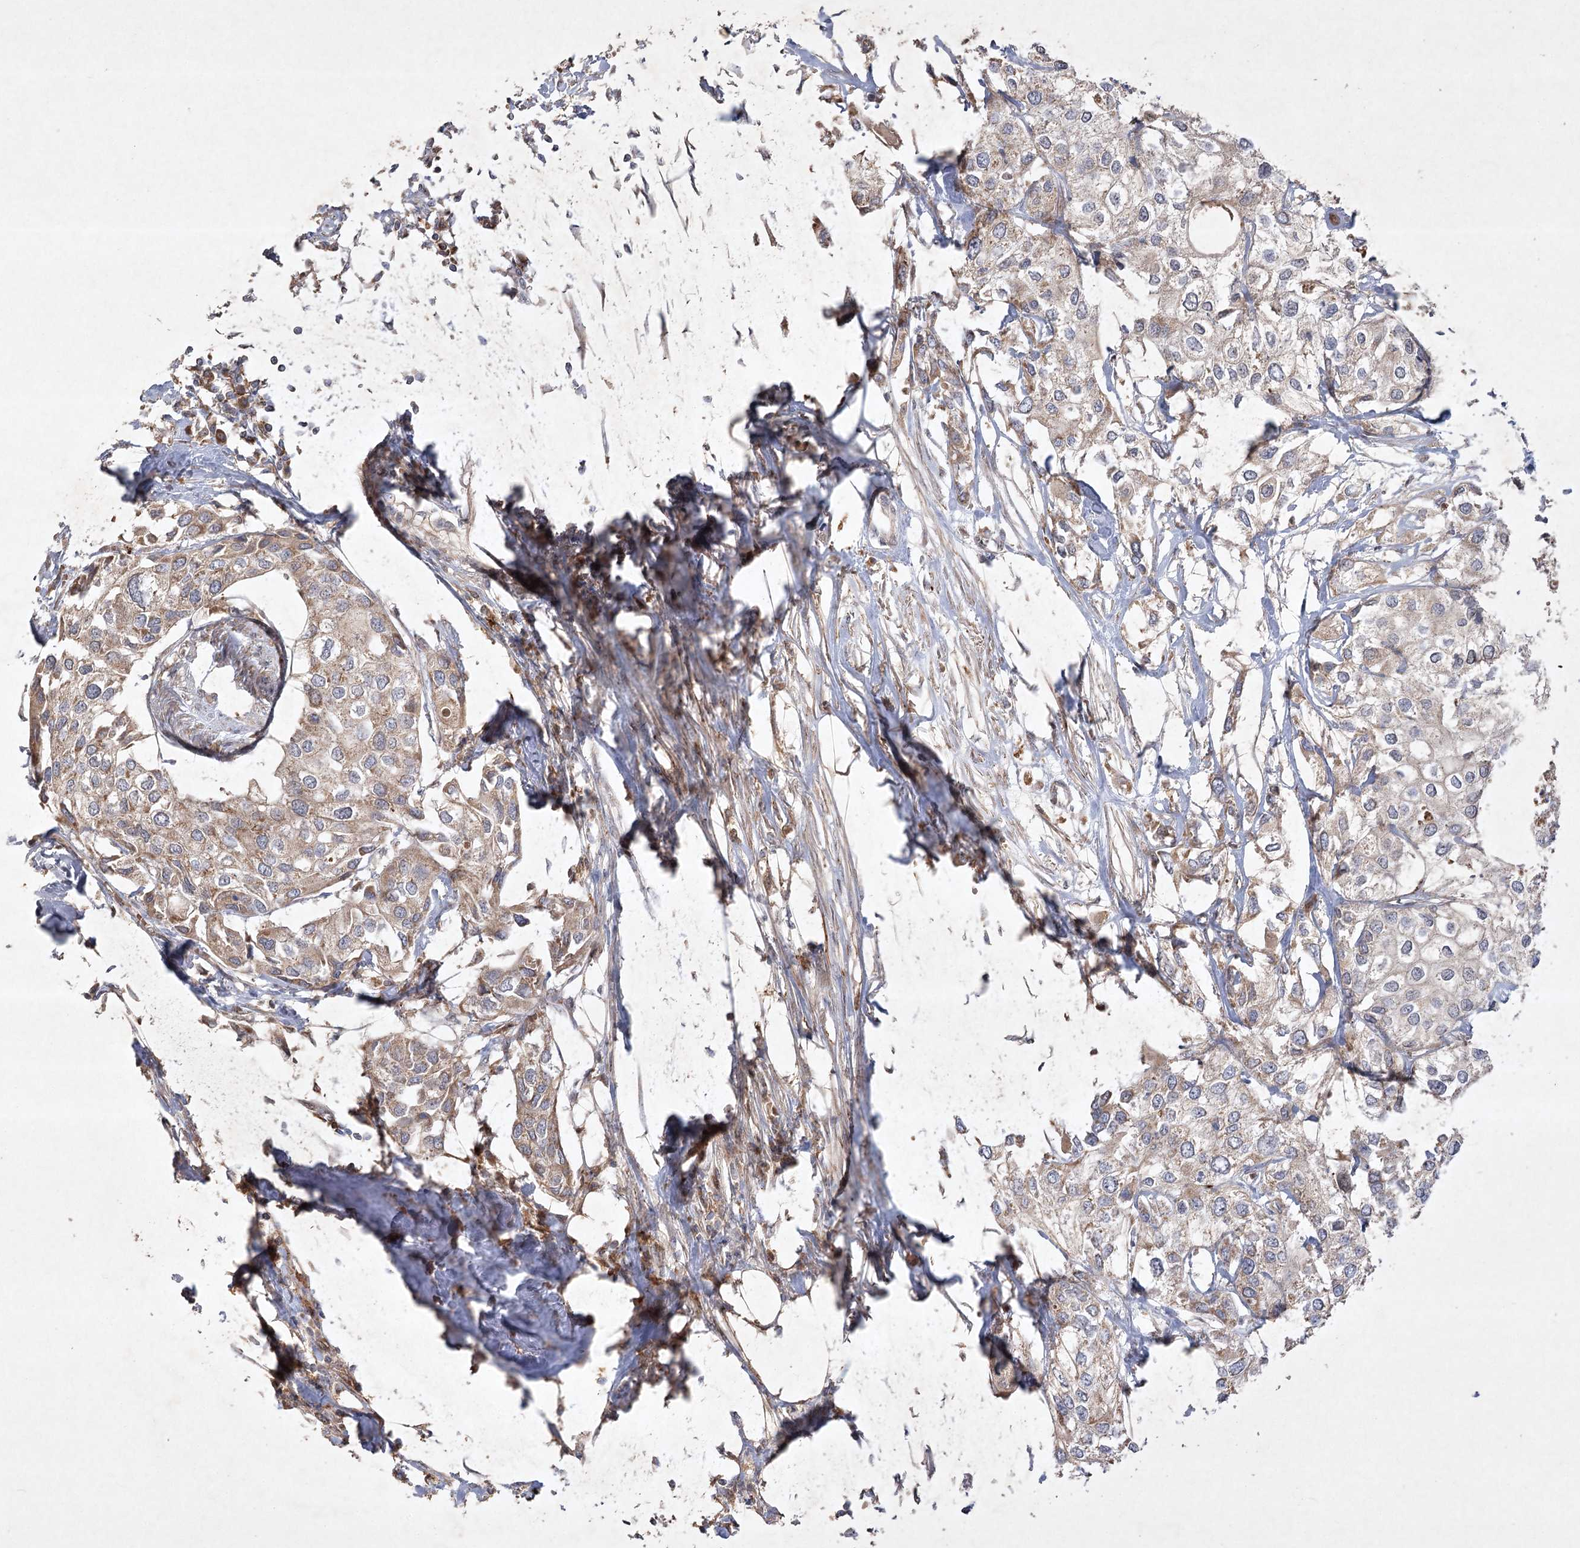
{"staining": {"intensity": "moderate", "quantity": "25%-75%", "location": "cytoplasmic/membranous"}, "tissue": "urothelial cancer", "cell_type": "Tumor cells", "image_type": "cancer", "snomed": [{"axis": "morphology", "description": "Urothelial carcinoma, High grade"}, {"axis": "topography", "description": "Urinary bladder"}], "caption": "A brown stain labels moderate cytoplasmic/membranous expression of a protein in urothelial cancer tumor cells.", "gene": "KBTBD4", "patient": {"sex": "male", "age": 64}}